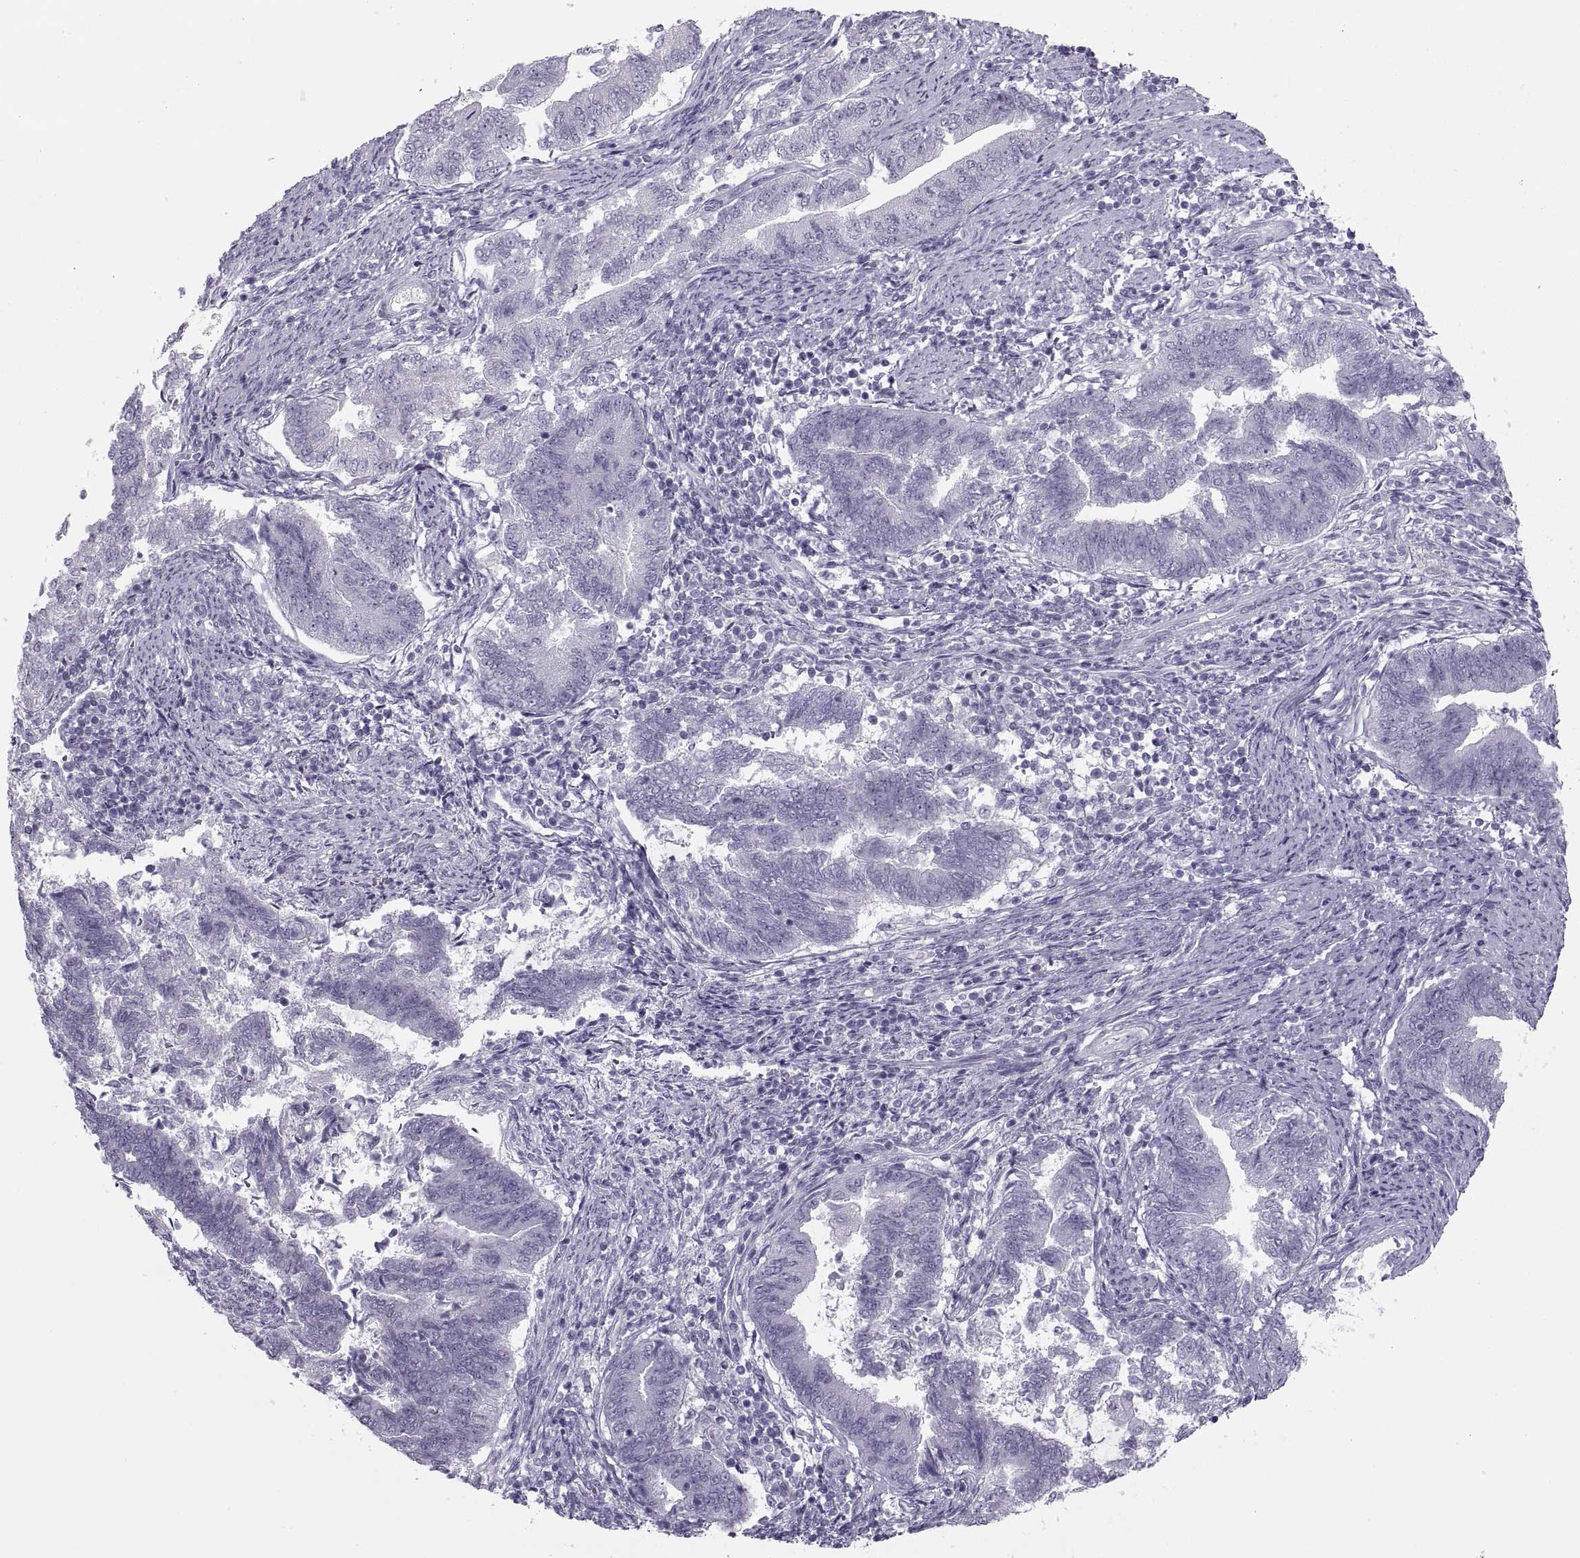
{"staining": {"intensity": "negative", "quantity": "none", "location": "none"}, "tissue": "endometrial cancer", "cell_type": "Tumor cells", "image_type": "cancer", "snomed": [{"axis": "morphology", "description": "Adenocarcinoma, NOS"}, {"axis": "topography", "description": "Endometrium"}], "caption": "A photomicrograph of endometrial cancer stained for a protein shows no brown staining in tumor cells.", "gene": "C3orf22", "patient": {"sex": "female", "age": 65}}